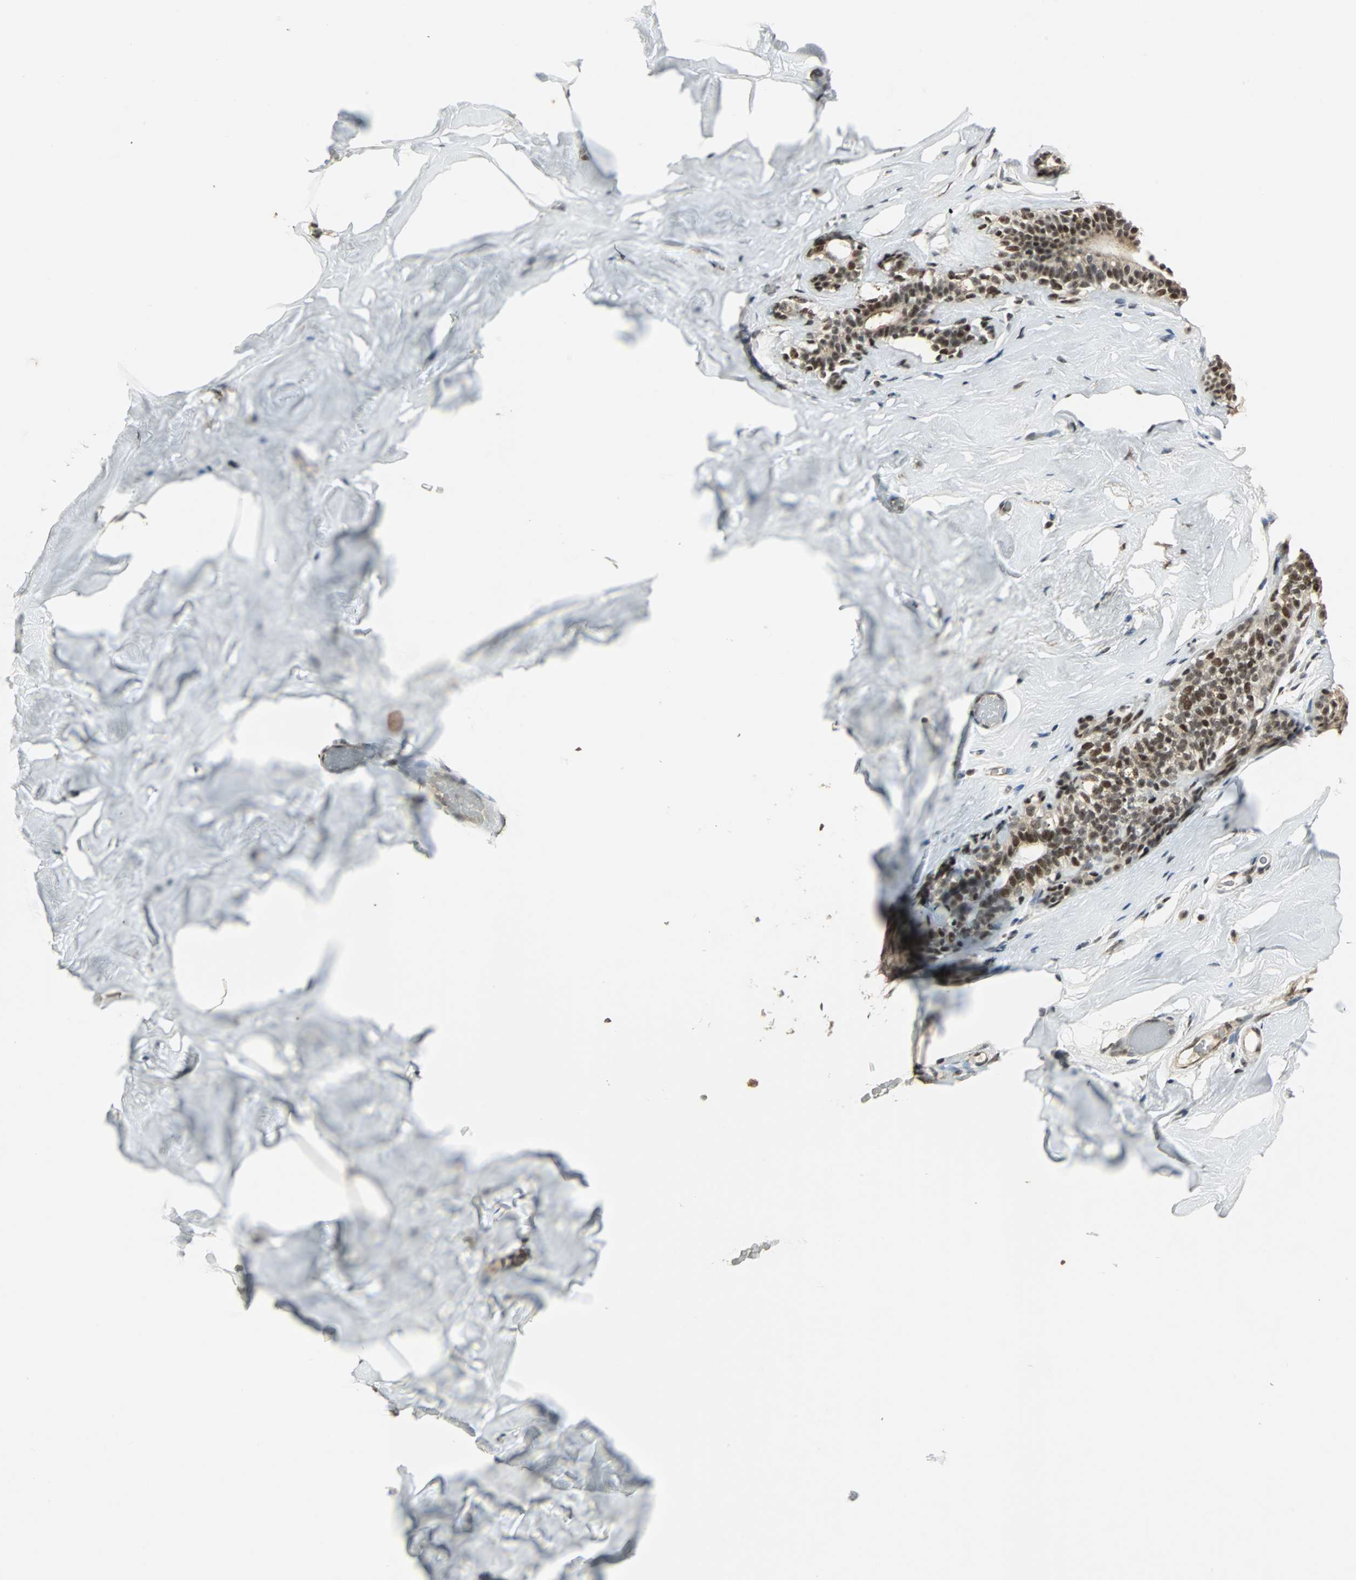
{"staining": {"intensity": "weak", "quantity": ">75%", "location": "cytoplasmic/membranous"}, "tissue": "breast", "cell_type": "Adipocytes", "image_type": "normal", "snomed": [{"axis": "morphology", "description": "Normal tissue, NOS"}, {"axis": "topography", "description": "Breast"}], "caption": "Human breast stained with a brown dye exhibits weak cytoplasmic/membranous positive positivity in approximately >75% of adipocytes.", "gene": "MED4", "patient": {"sex": "female", "age": 75}}